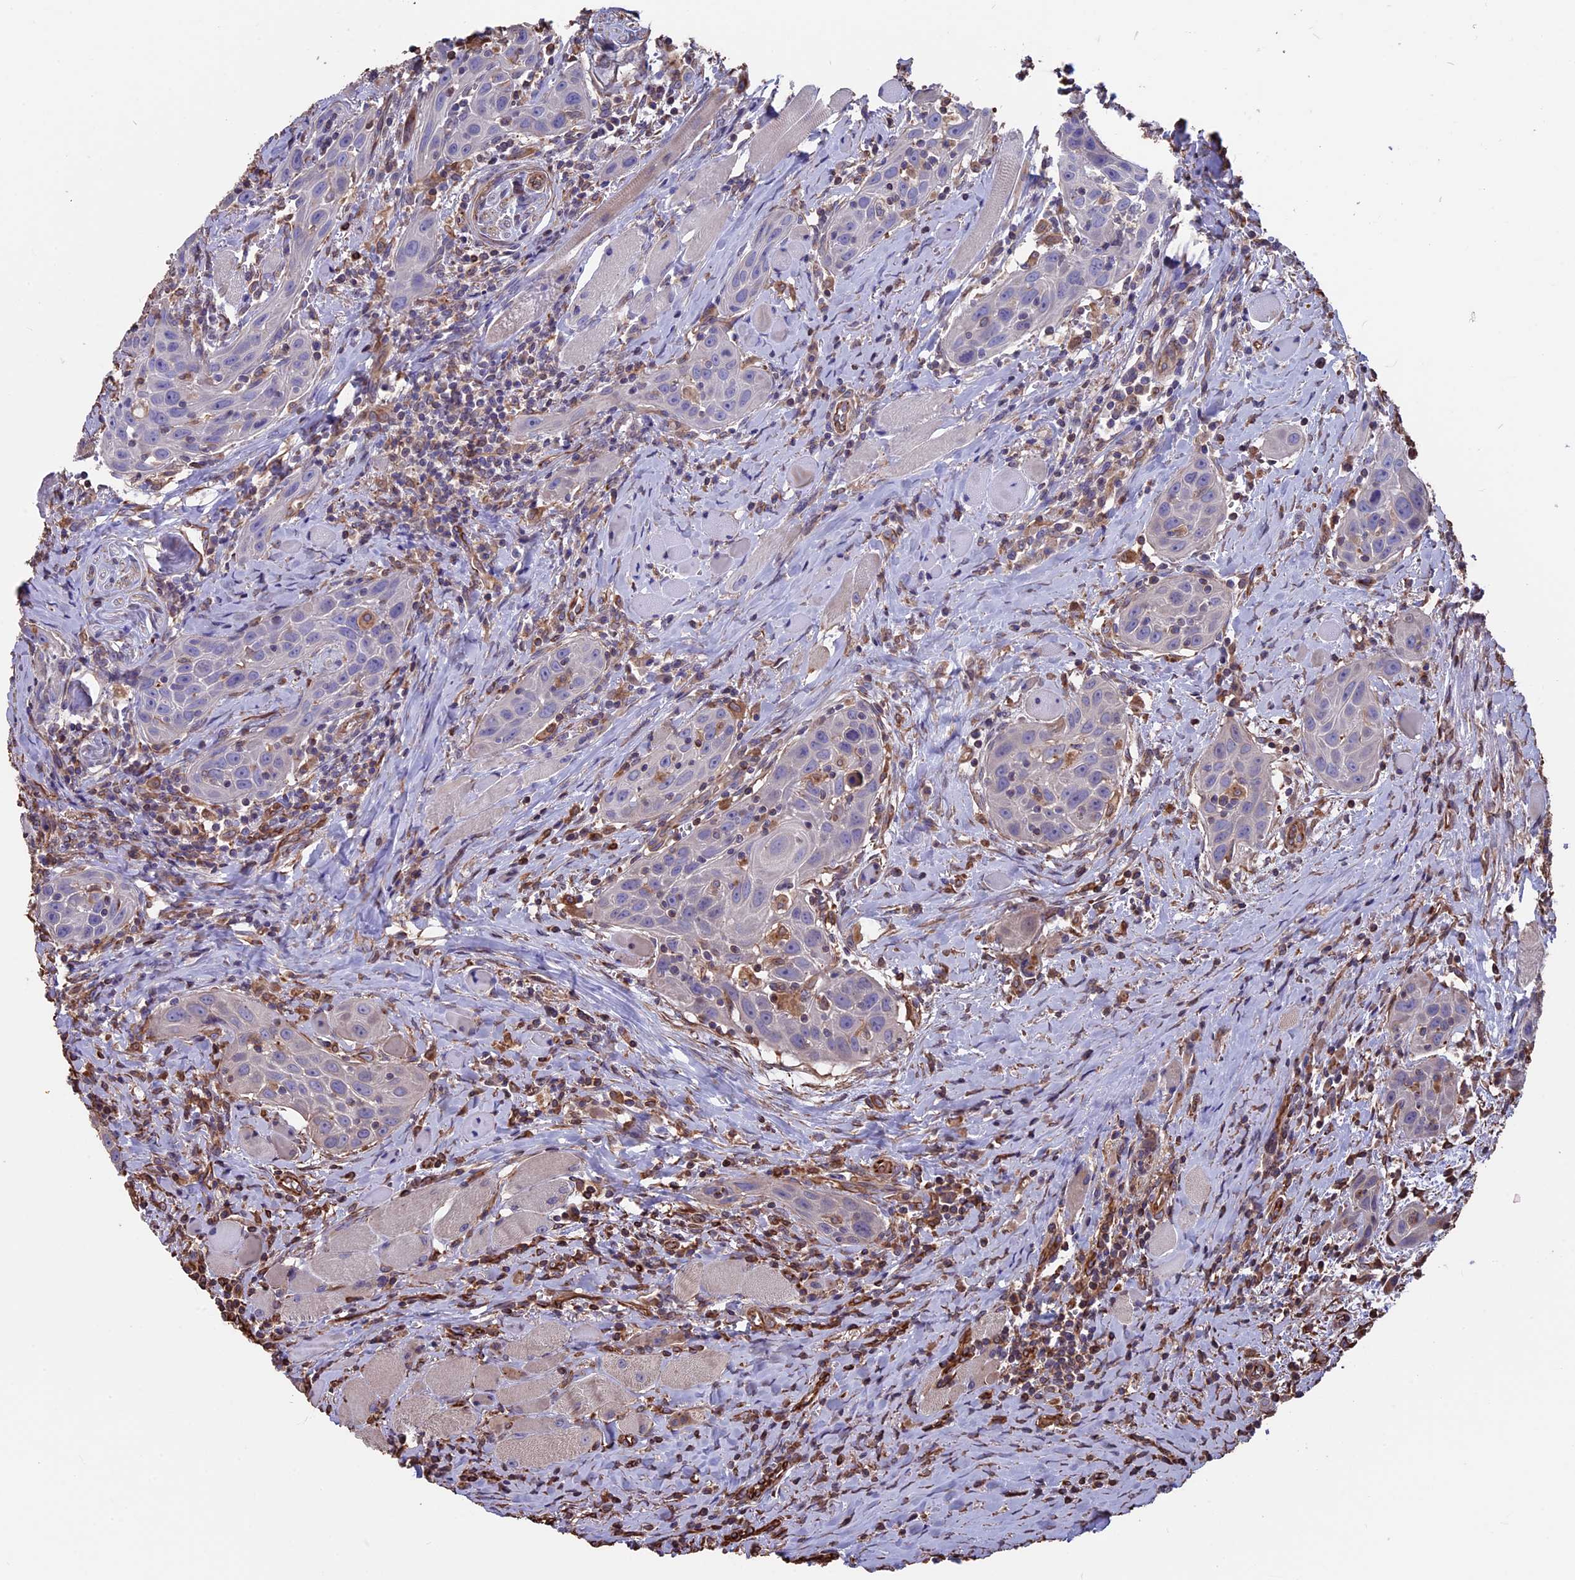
{"staining": {"intensity": "negative", "quantity": "none", "location": "none"}, "tissue": "head and neck cancer", "cell_type": "Tumor cells", "image_type": "cancer", "snomed": [{"axis": "morphology", "description": "Squamous cell carcinoma, NOS"}, {"axis": "topography", "description": "Oral tissue"}, {"axis": "topography", "description": "Head-Neck"}], "caption": "This is an IHC micrograph of head and neck cancer. There is no expression in tumor cells.", "gene": "SEH1L", "patient": {"sex": "female", "age": 50}}